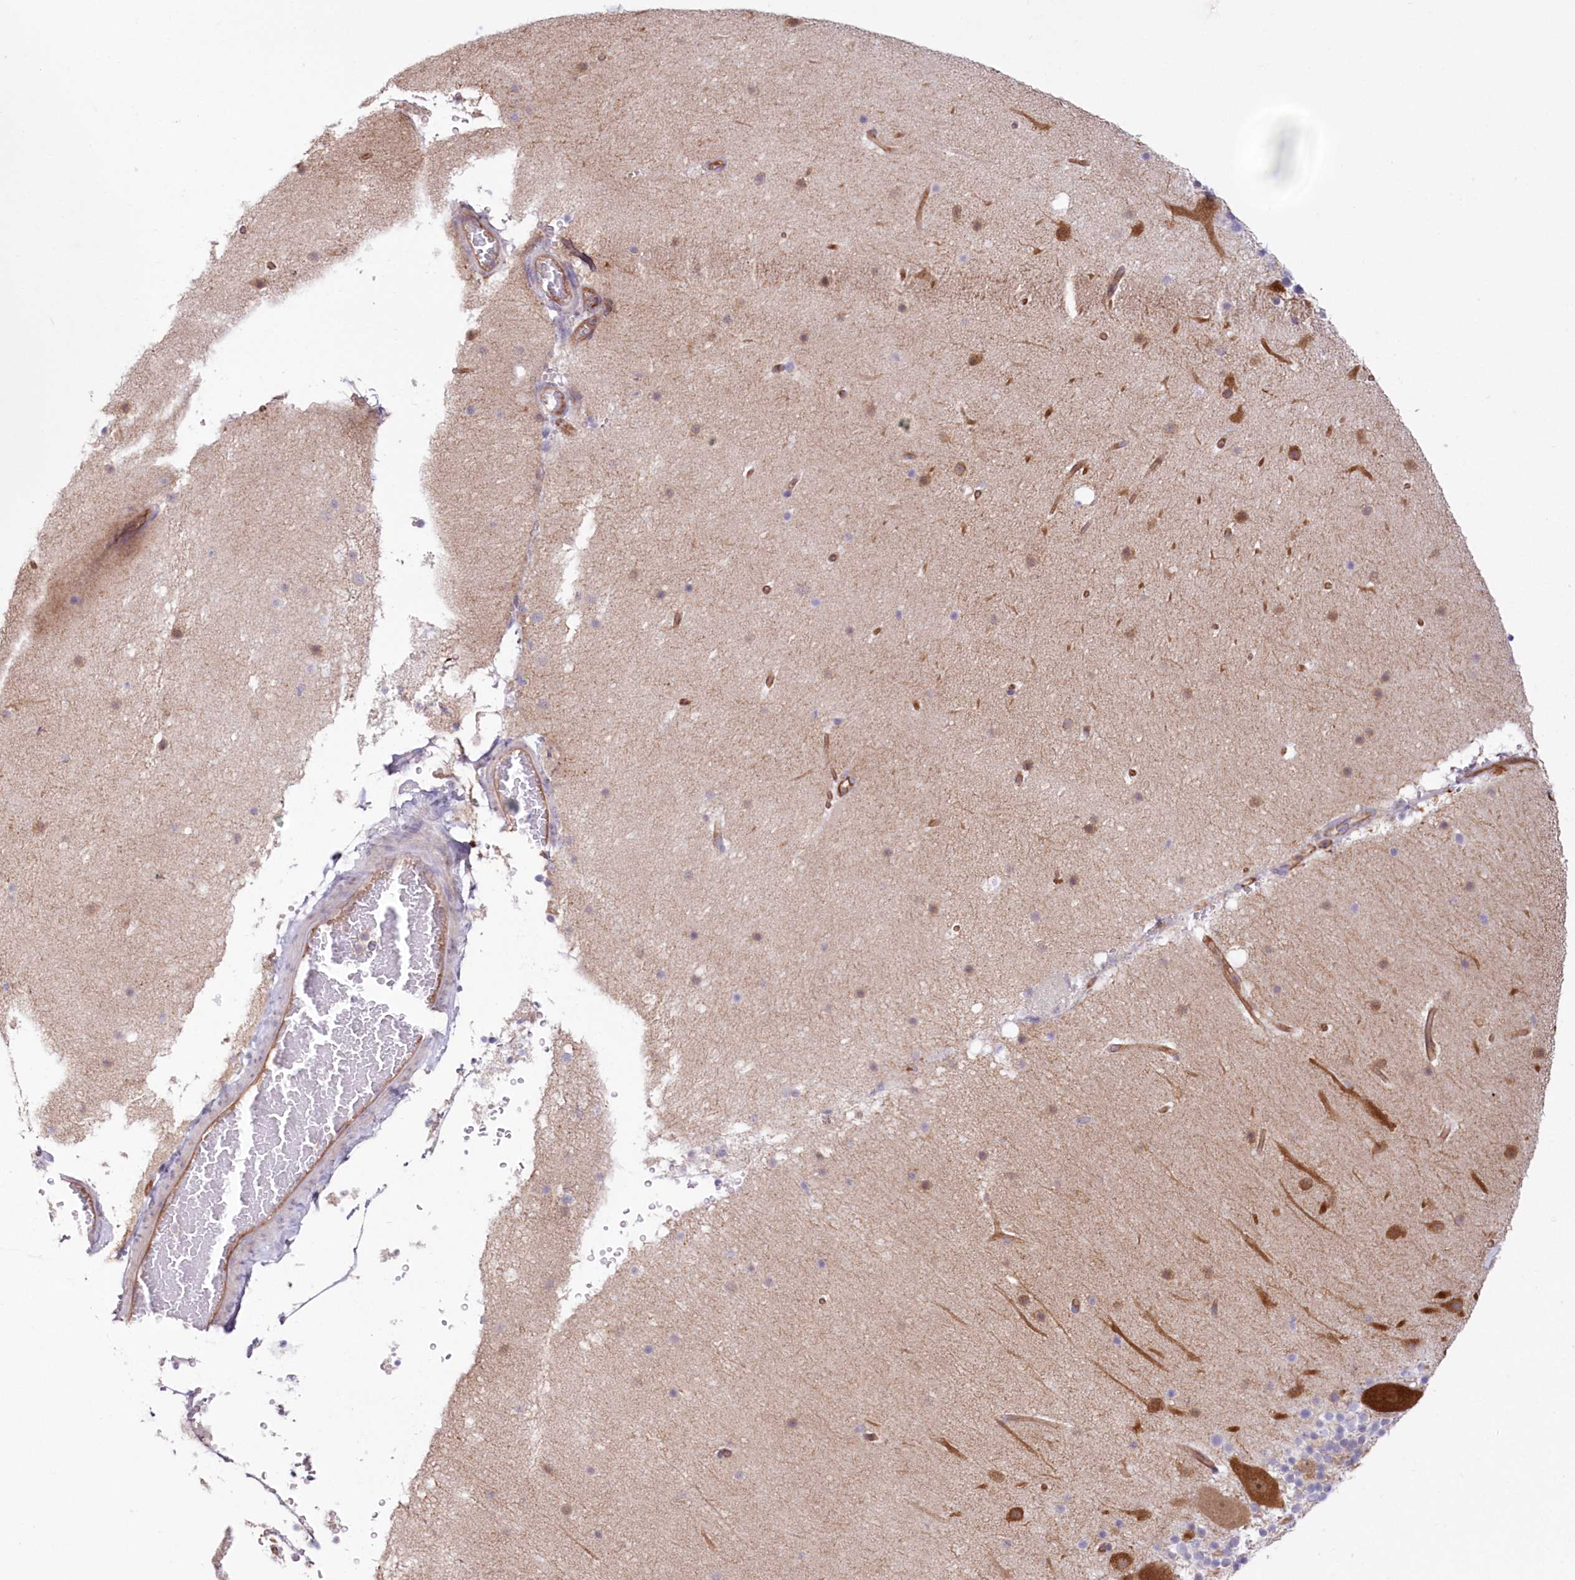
{"staining": {"intensity": "moderate", "quantity": "25%-75%", "location": "cytoplasmic/membranous"}, "tissue": "cerebellum", "cell_type": "Cells in granular layer", "image_type": "normal", "snomed": [{"axis": "morphology", "description": "Normal tissue, NOS"}, {"axis": "topography", "description": "Cerebellum"}], "caption": "Protein expression analysis of benign cerebellum displays moderate cytoplasmic/membranous expression in approximately 25%-75% of cells in granular layer.", "gene": "RAB11FIP5", "patient": {"sex": "male", "age": 57}}